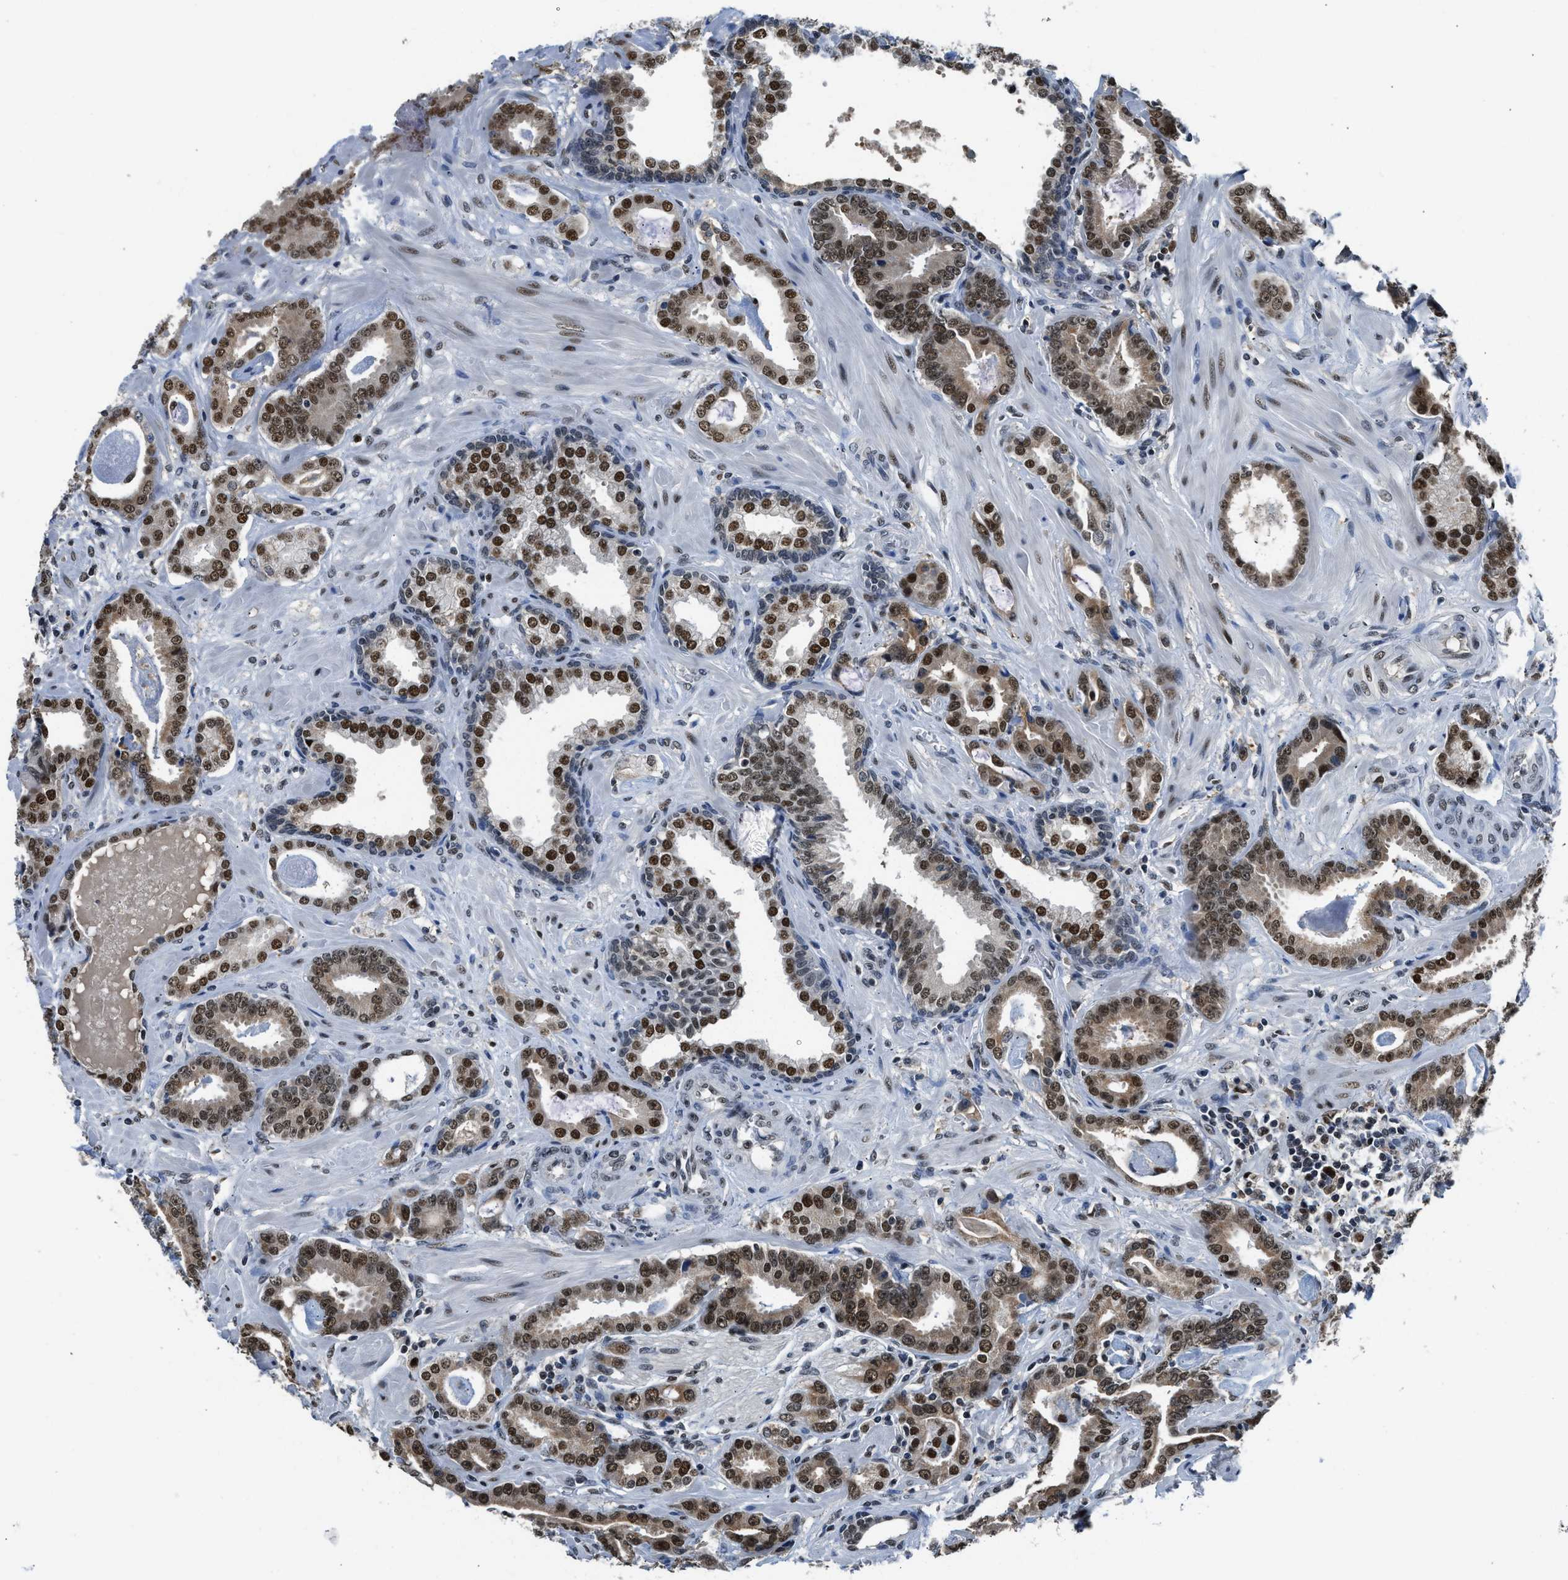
{"staining": {"intensity": "strong", "quantity": ">75%", "location": "cytoplasmic/membranous,nuclear"}, "tissue": "prostate cancer", "cell_type": "Tumor cells", "image_type": "cancer", "snomed": [{"axis": "morphology", "description": "Adenocarcinoma, Low grade"}, {"axis": "topography", "description": "Prostate"}], "caption": "Strong cytoplasmic/membranous and nuclear positivity for a protein is present in about >75% of tumor cells of prostate cancer using IHC.", "gene": "ALX1", "patient": {"sex": "male", "age": 65}}